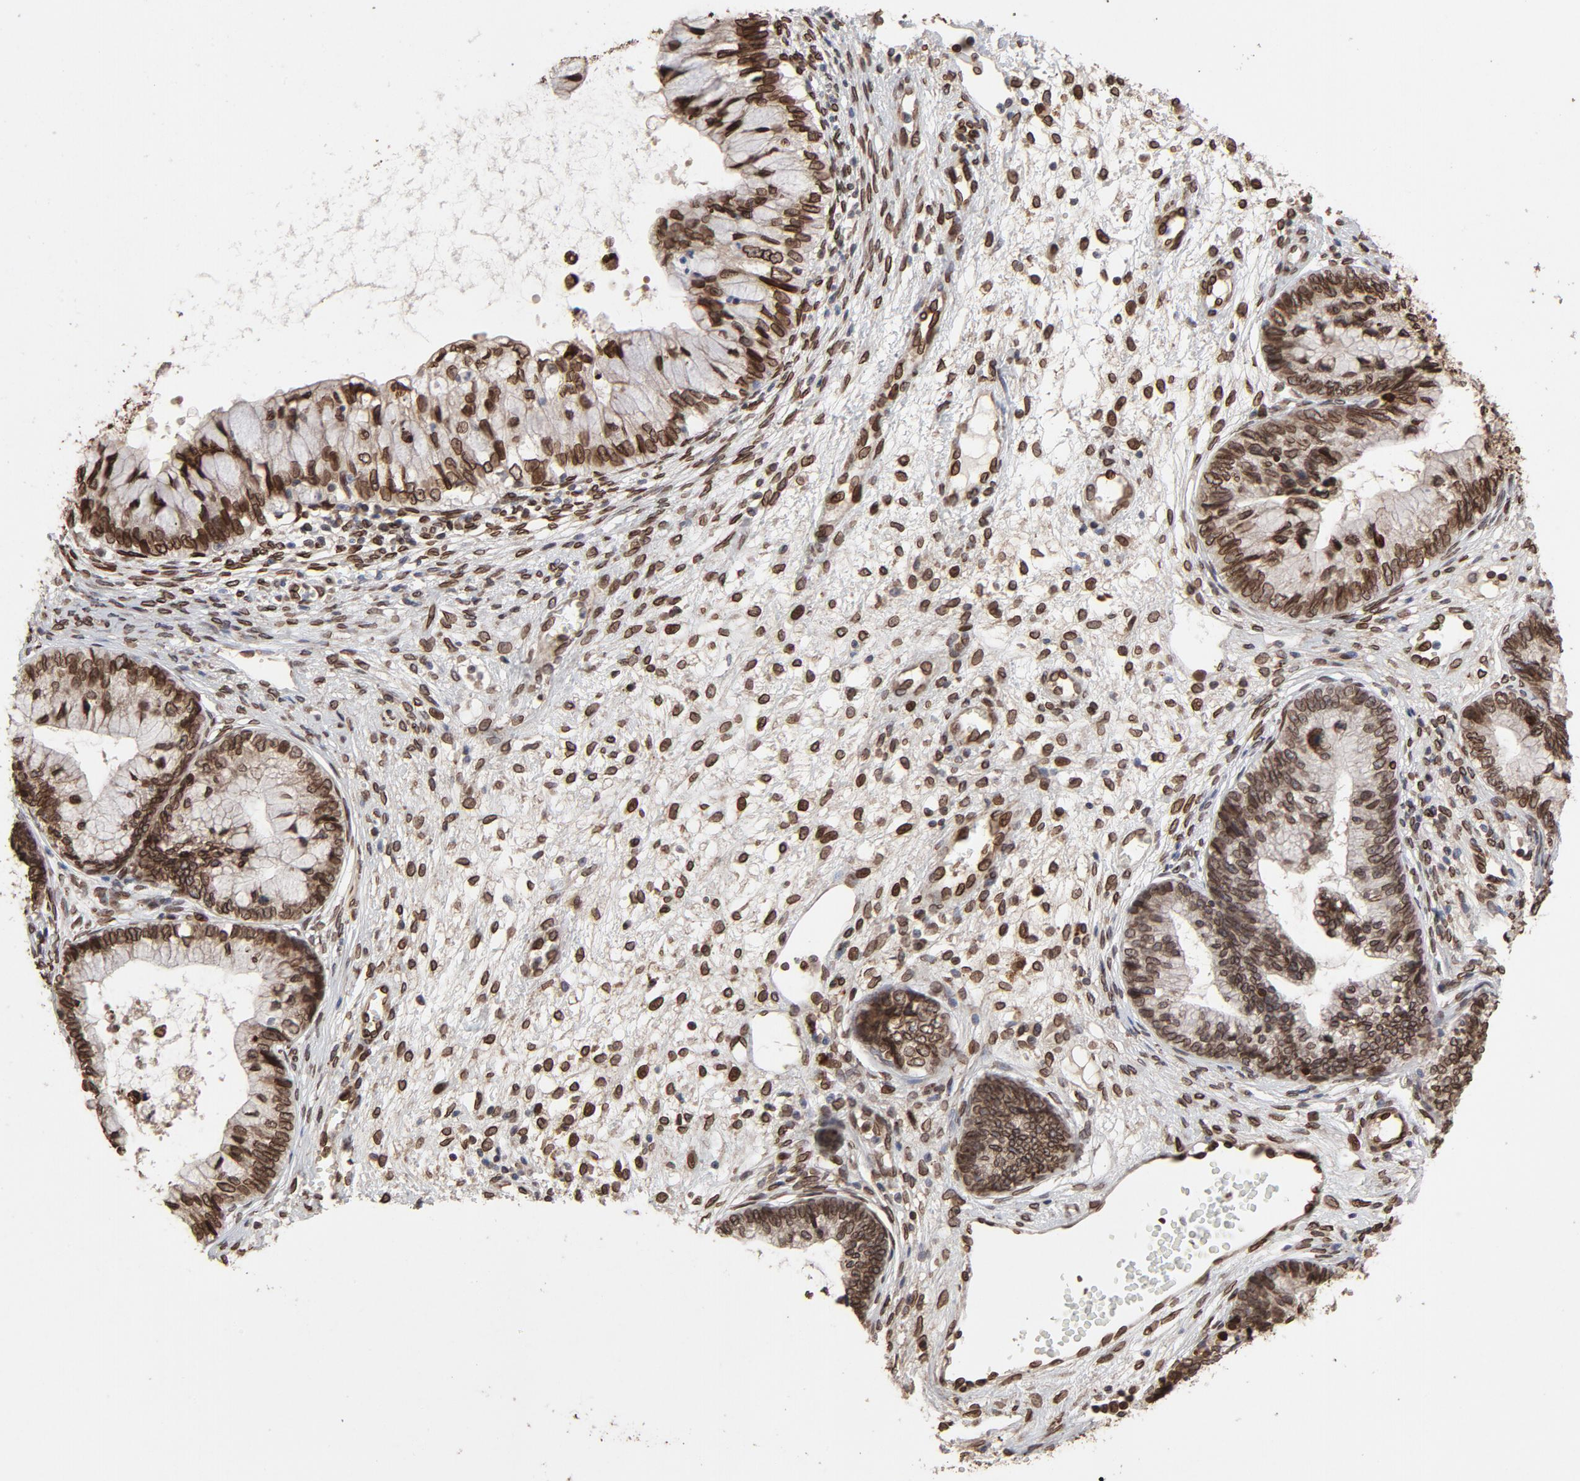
{"staining": {"intensity": "strong", "quantity": ">75%", "location": "cytoplasmic/membranous,nuclear"}, "tissue": "cervical cancer", "cell_type": "Tumor cells", "image_type": "cancer", "snomed": [{"axis": "morphology", "description": "Adenocarcinoma, NOS"}, {"axis": "topography", "description": "Cervix"}], "caption": "The histopathology image demonstrates immunohistochemical staining of cervical cancer (adenocarcinoma). There is strong cytoplasmic/membranous and nuclear positivity is seen in approximately >75% of tumor cells.", "gene": "LMNA", "patient": {"sex": "female", "age": 44}}